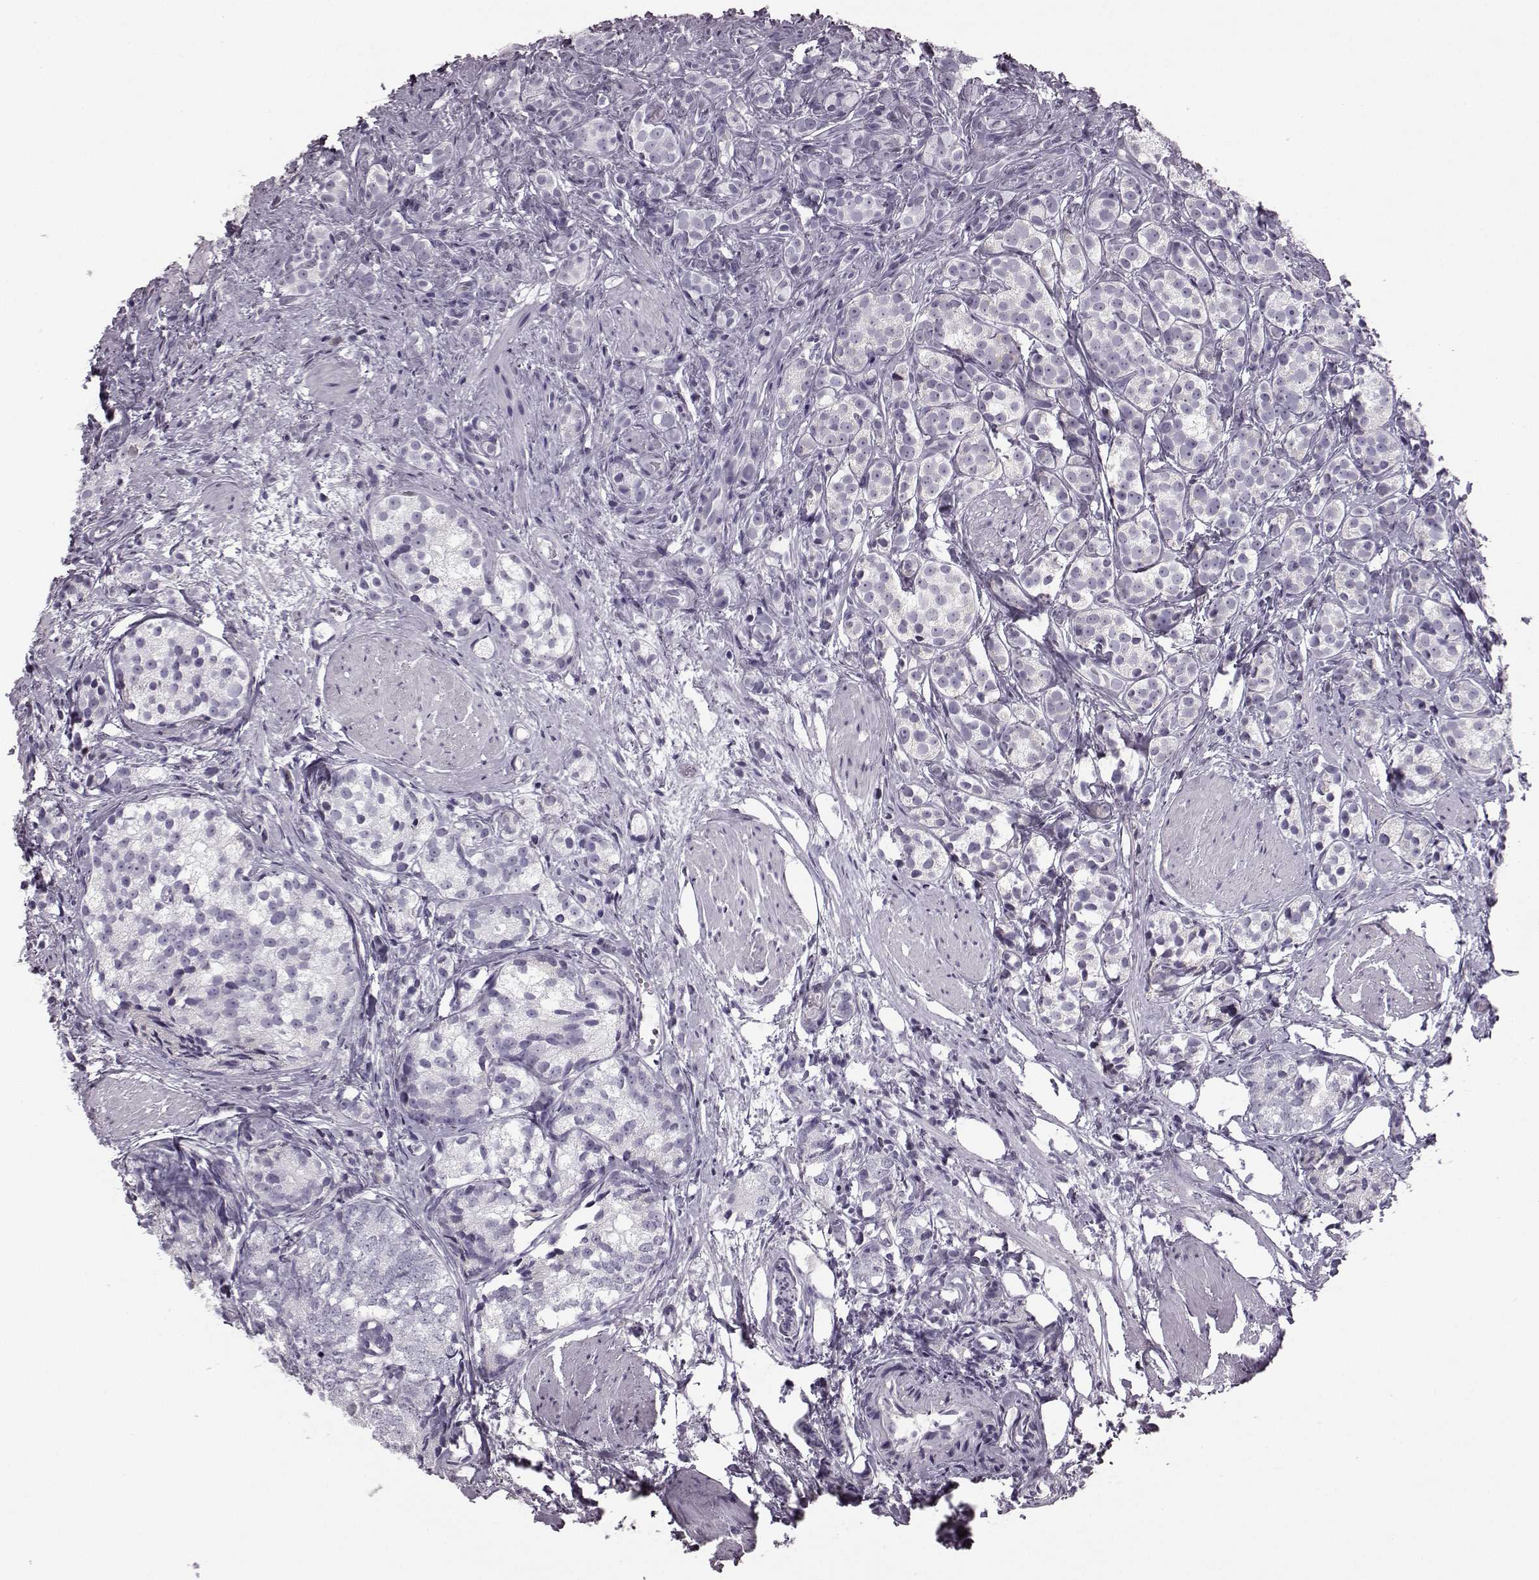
{"staining": {"intensity": "negative", "quantity": "none", "location": "none"}, "tissue": "prostate cancer", "cell_type": "Tumor cells", "image_type": "cancer", "snomed": [{"axis": "morphology", "description": "Adenocarcinoma, High grade"}, {"axis": "topography", "description": "Prostate"}], "caption": "The histopathology image exhibits no staining of tumor cells in high-grade adenocarcinoma (prostate). (Immunohistochemistry, brightfield microscopy, high magnification).", "gene": "JSRP1", "patient": {"sex": "male", "age": 53}}